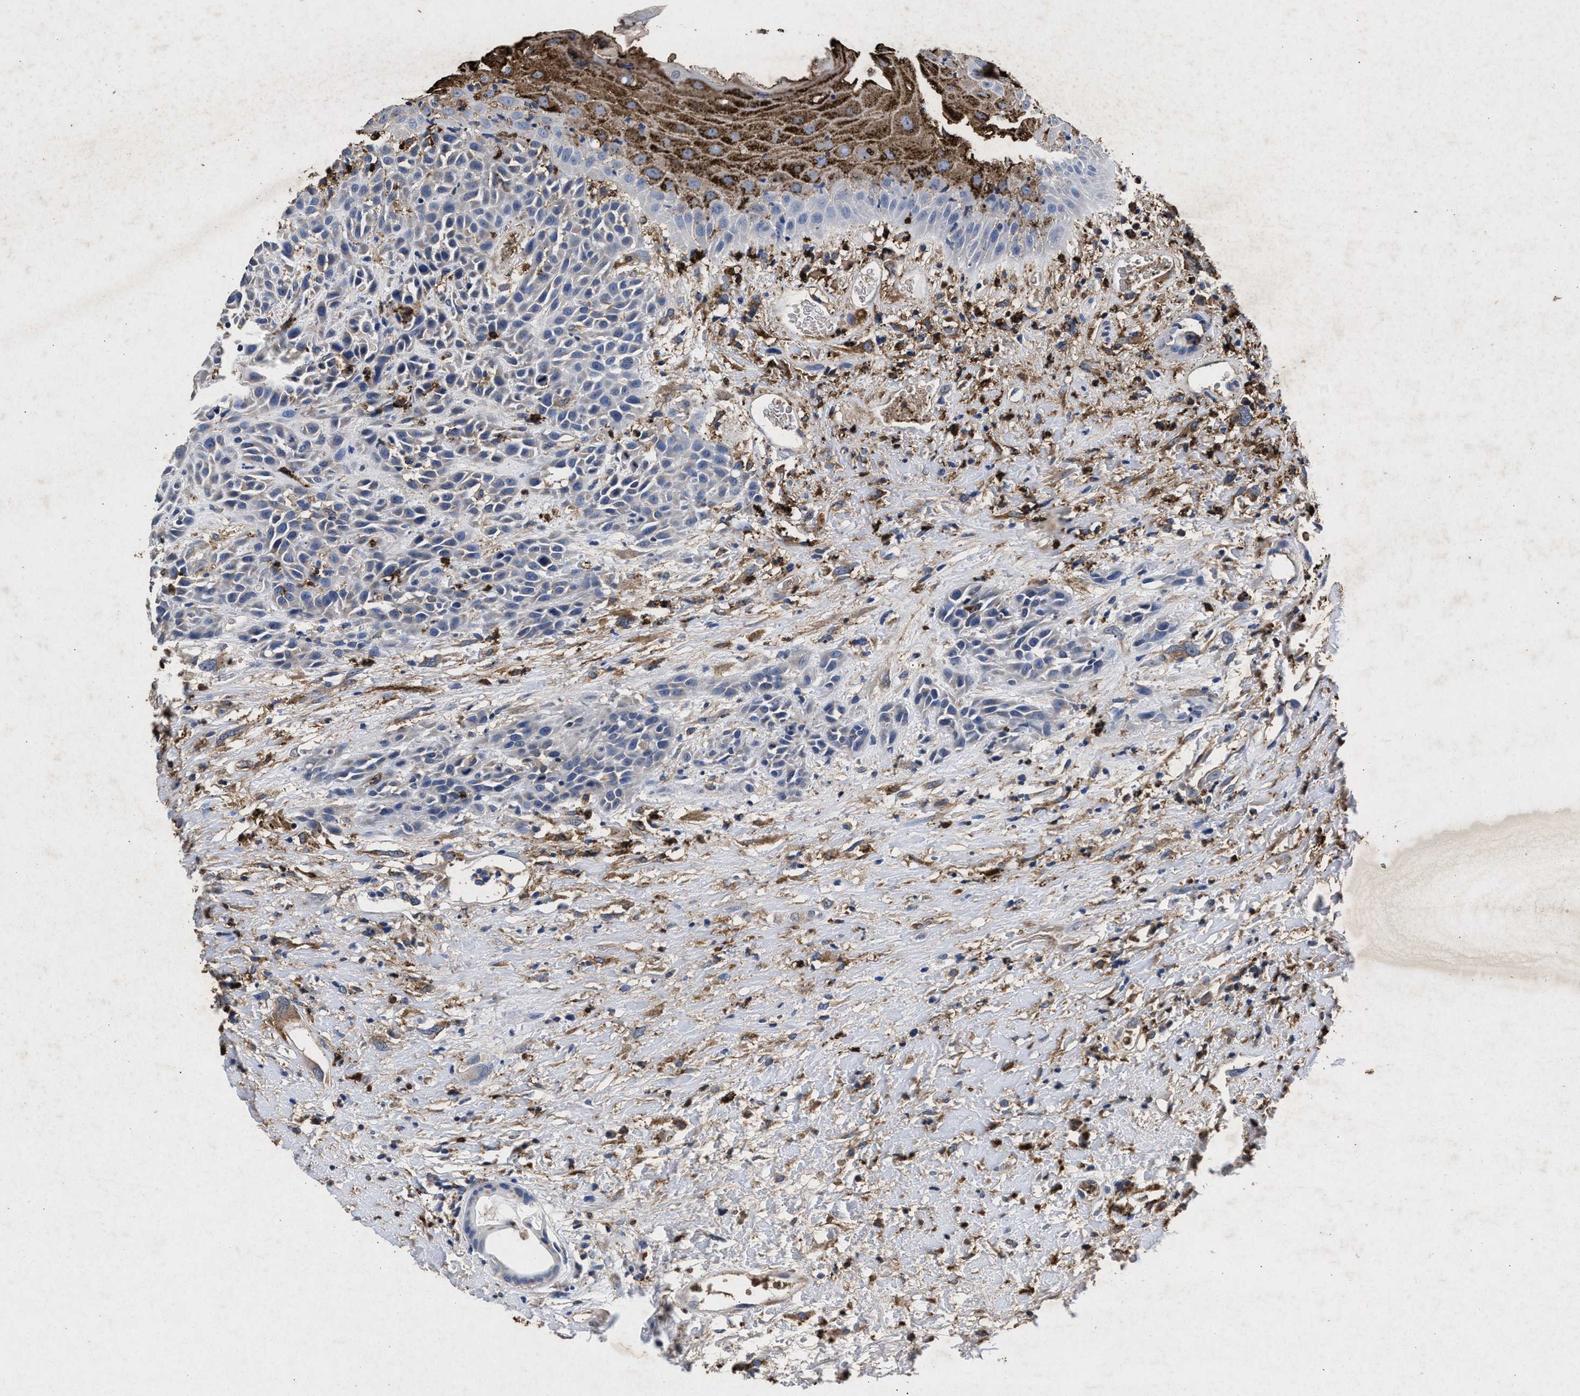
{"staining": {"intensity": "negative", "quantity": "none", "location": "none"}, "tissue": "head and neck cancer", "cell_type": "Tumor cells", "image_type": "cancer", "snomed": [{"axis": "morphology", "description": "Normal tissue, NOS"}, {"axis": "morphology", "description": "Squamous cell carcinoma, NOS"}, {"axis": "topography", "description": "Cartilage tissue"}, {"axis": "topography", "description": "Head-Neck"}], "caption": "Protein analysis of squamous cell carcinoma (head and neck) reveals no significant positivity in tumor cells. The staining was performed using DAB (3,3'-diaminobenzidine) to visualize the protein expression in brown, while the nuclei were stained in blue with hematoxylin (Magnification: 20x).", "gene": "LTB4R2", "patient": {"sex": "male", "age": 62}}